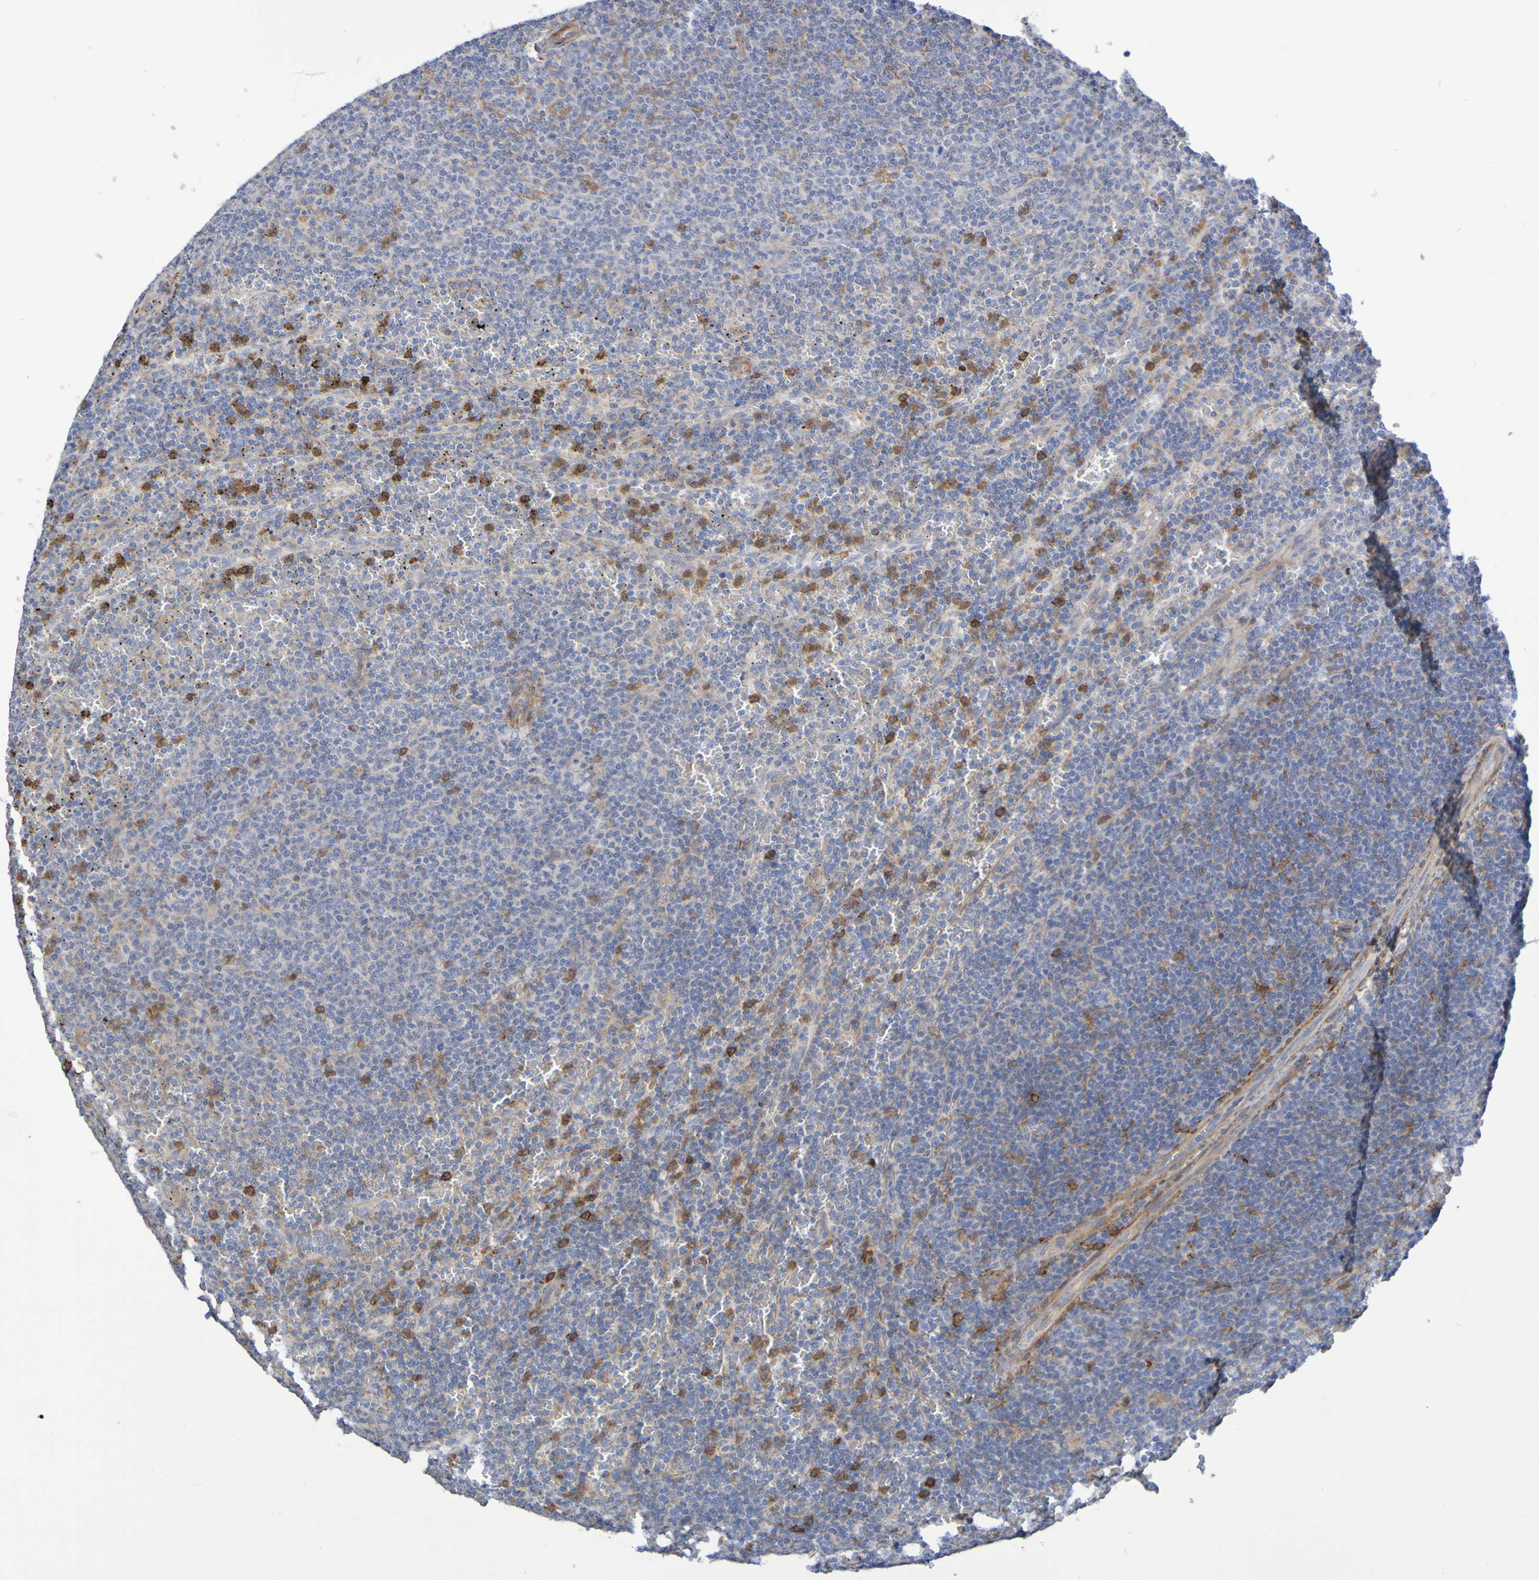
{"staining": {"intensity": "moderate", "quantity": "<25%", "location": "cytoplasmic/membranous"}, "tissue": "lymphoma", "cell_type": "Tumor cells", "image_type": "cancer", "snomed": [{"axis": "morphology", "description": "Malignant lymphoma, non-Hodgkin's type, Low grade"}, {"axis": "topography", "description": "Spleen"}], "caption": "A micrograph of human malignant lymphoma, non-Hodgkin's type (low-grade) stained for a protein shows moderate cytoplasmic/membranous brown staining in tumor cells.", "gene": "SCRG1", "patient": {"sex": "female", "age": 50}}